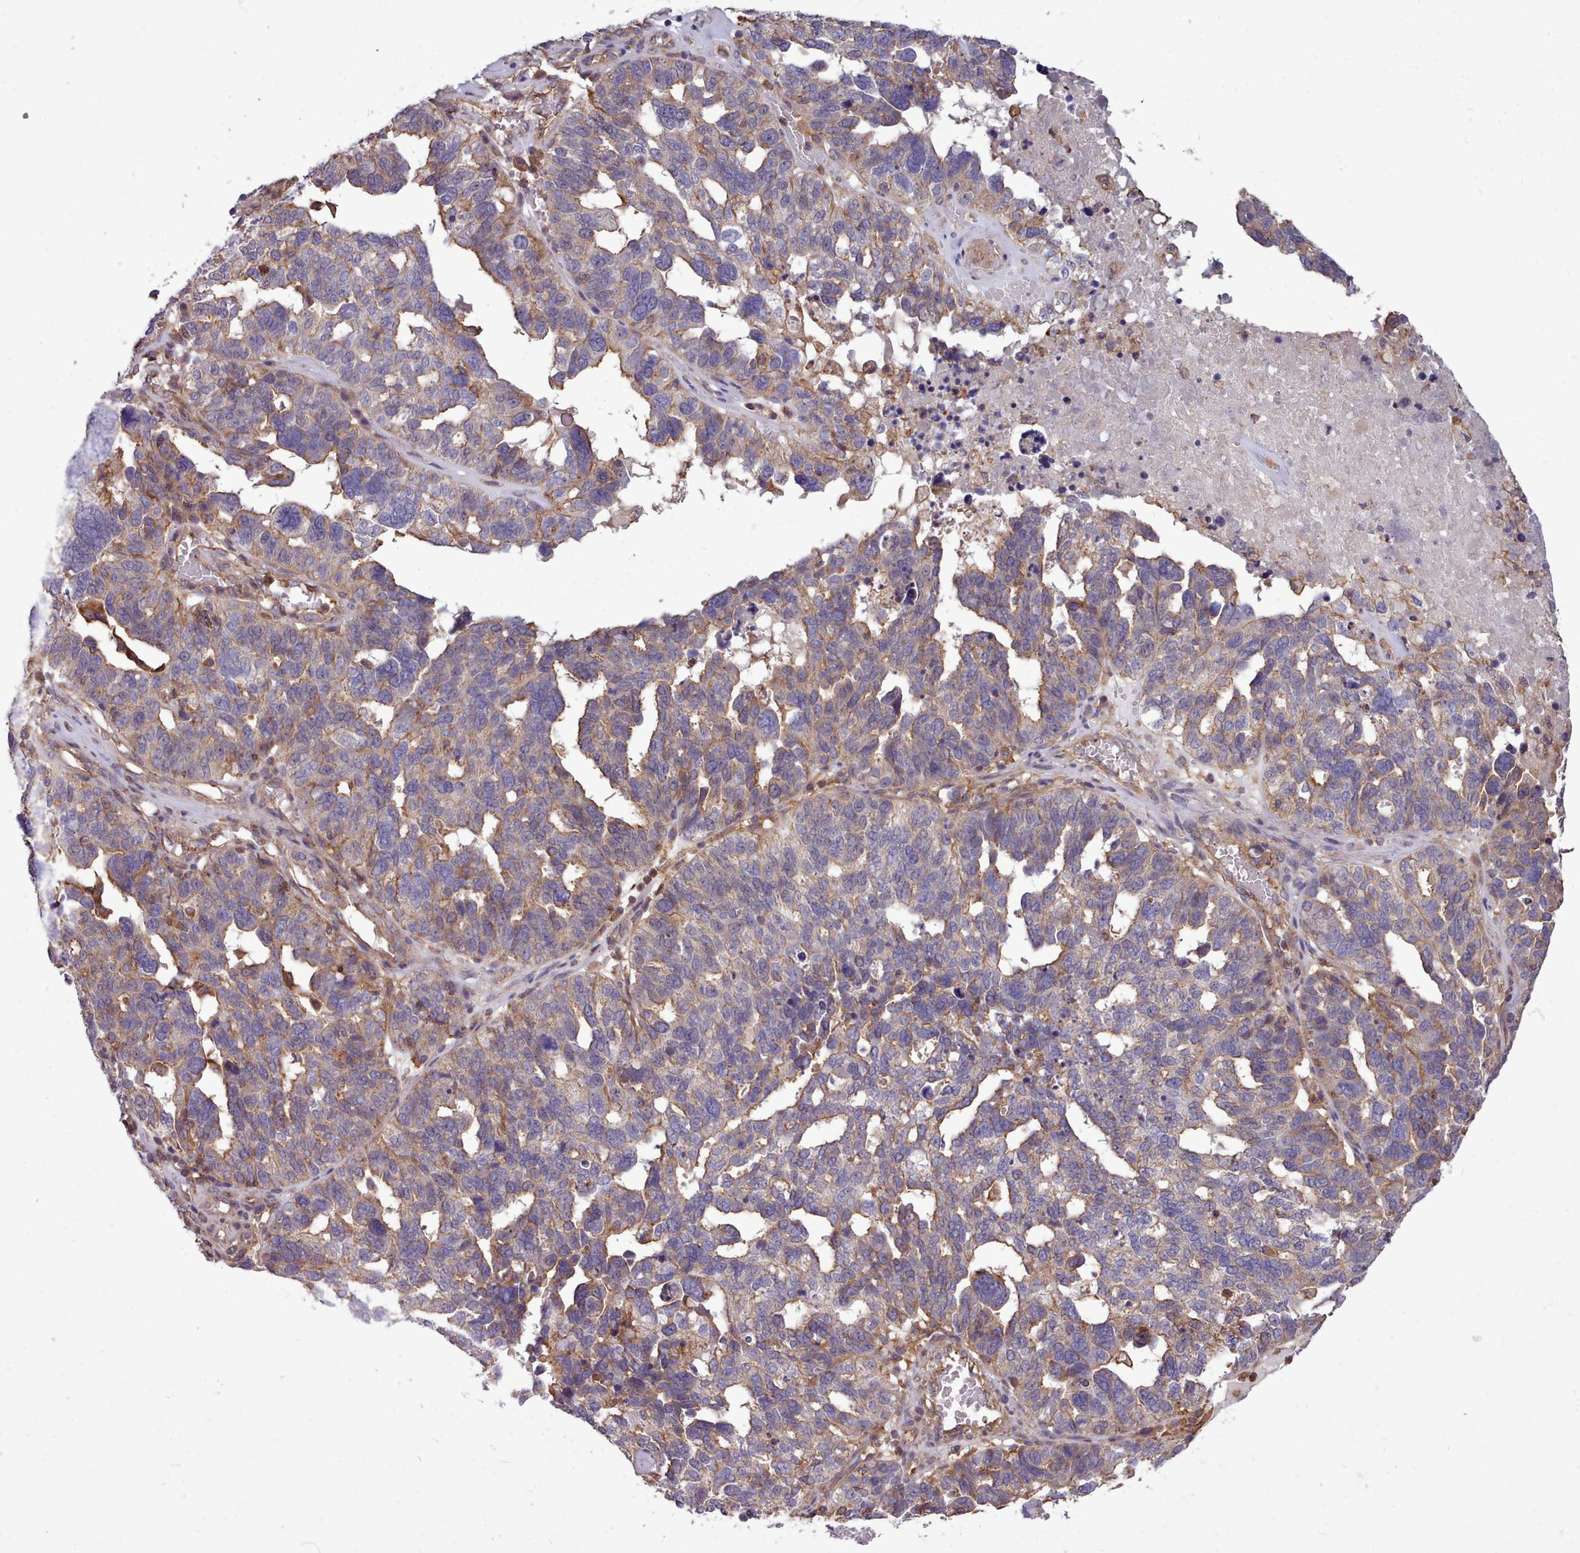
{"staining": {"intensity": "weak", "quantity": "<25%", "location": "cytoplasmic/membranous"}, "tissue": "ovarian cancer", "cell_type": "Tumor cells", "image_type": "cancer", "snomed": [{"axis": "morphology", "description": "Cystadenocarcinoma, serous, NOS"}, {"axis": "topography", "description": "Ovary"}], "caption": "DAB (3,3'-diaminobenzidine) immunohistochemical staining of serous cystadenocarcinoma (ovarian) exhibits no significant expression in tumor cells. (DAB immunohistochemistry (IHC) with hematoxylin counter stain).", "gene": "STUB1", "patient": {"sex": "female", "age": 59}}